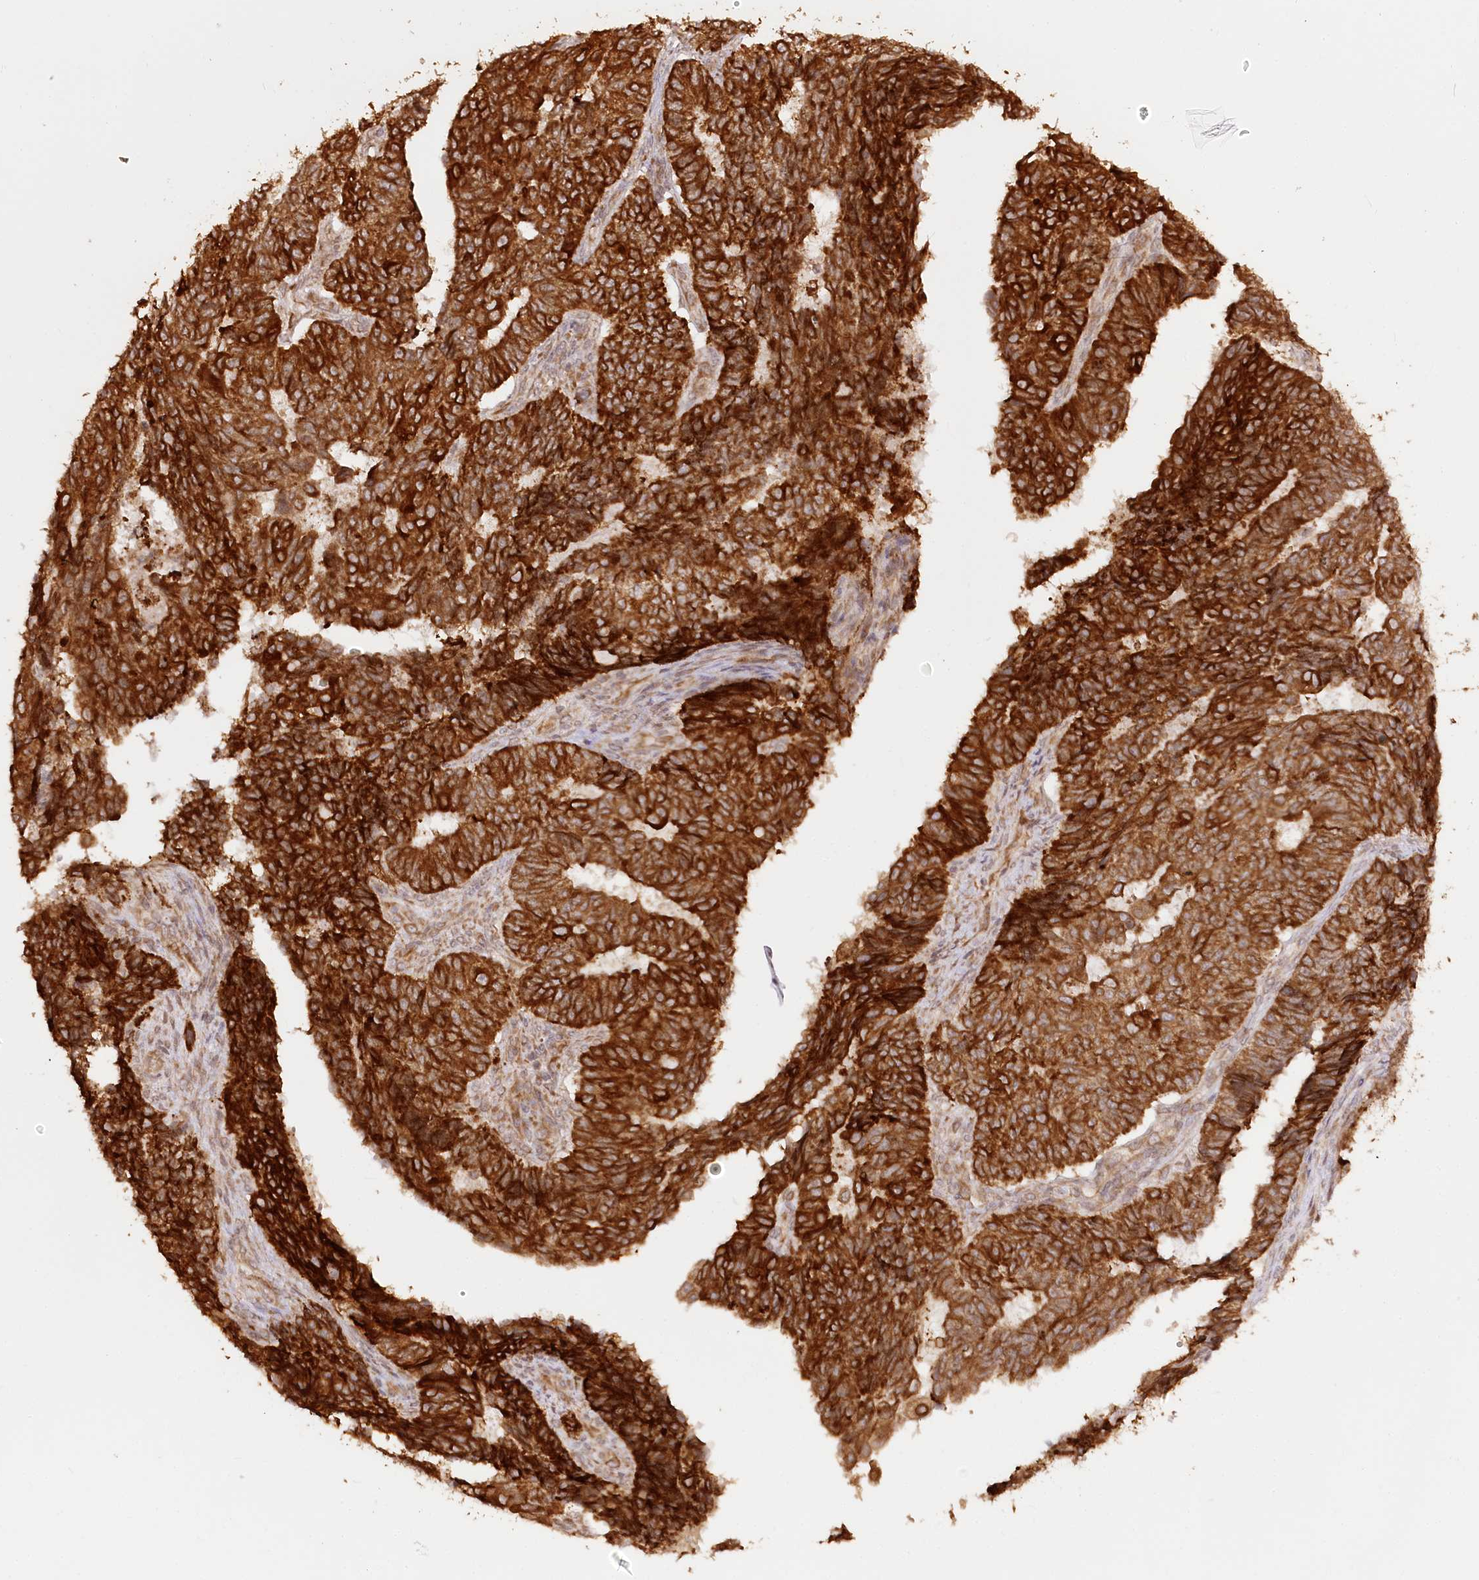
{"staining": {"intensity": "strong", "quantity": ">75%", "location": "cytoplasmic/membranous"}, "tissue": "endometrial cancer", "cell_type": "Tumor cells", "image_type": "cancer", "snomed": [{"axis": "morphology", "description": "Adenocarcinoma, NOS"}, {"axis": "topography", "description": "Endometrium"}], "caption": "Approximately >75% of tumor cells in human adenocarcinoma (endometrial) display strong cytoplasmic/membranous protein positivity as visualized by brown immunohistochemical staining.", "gene": "ENSG00000144785", "patient": {"sex": "female", "age": 32}}